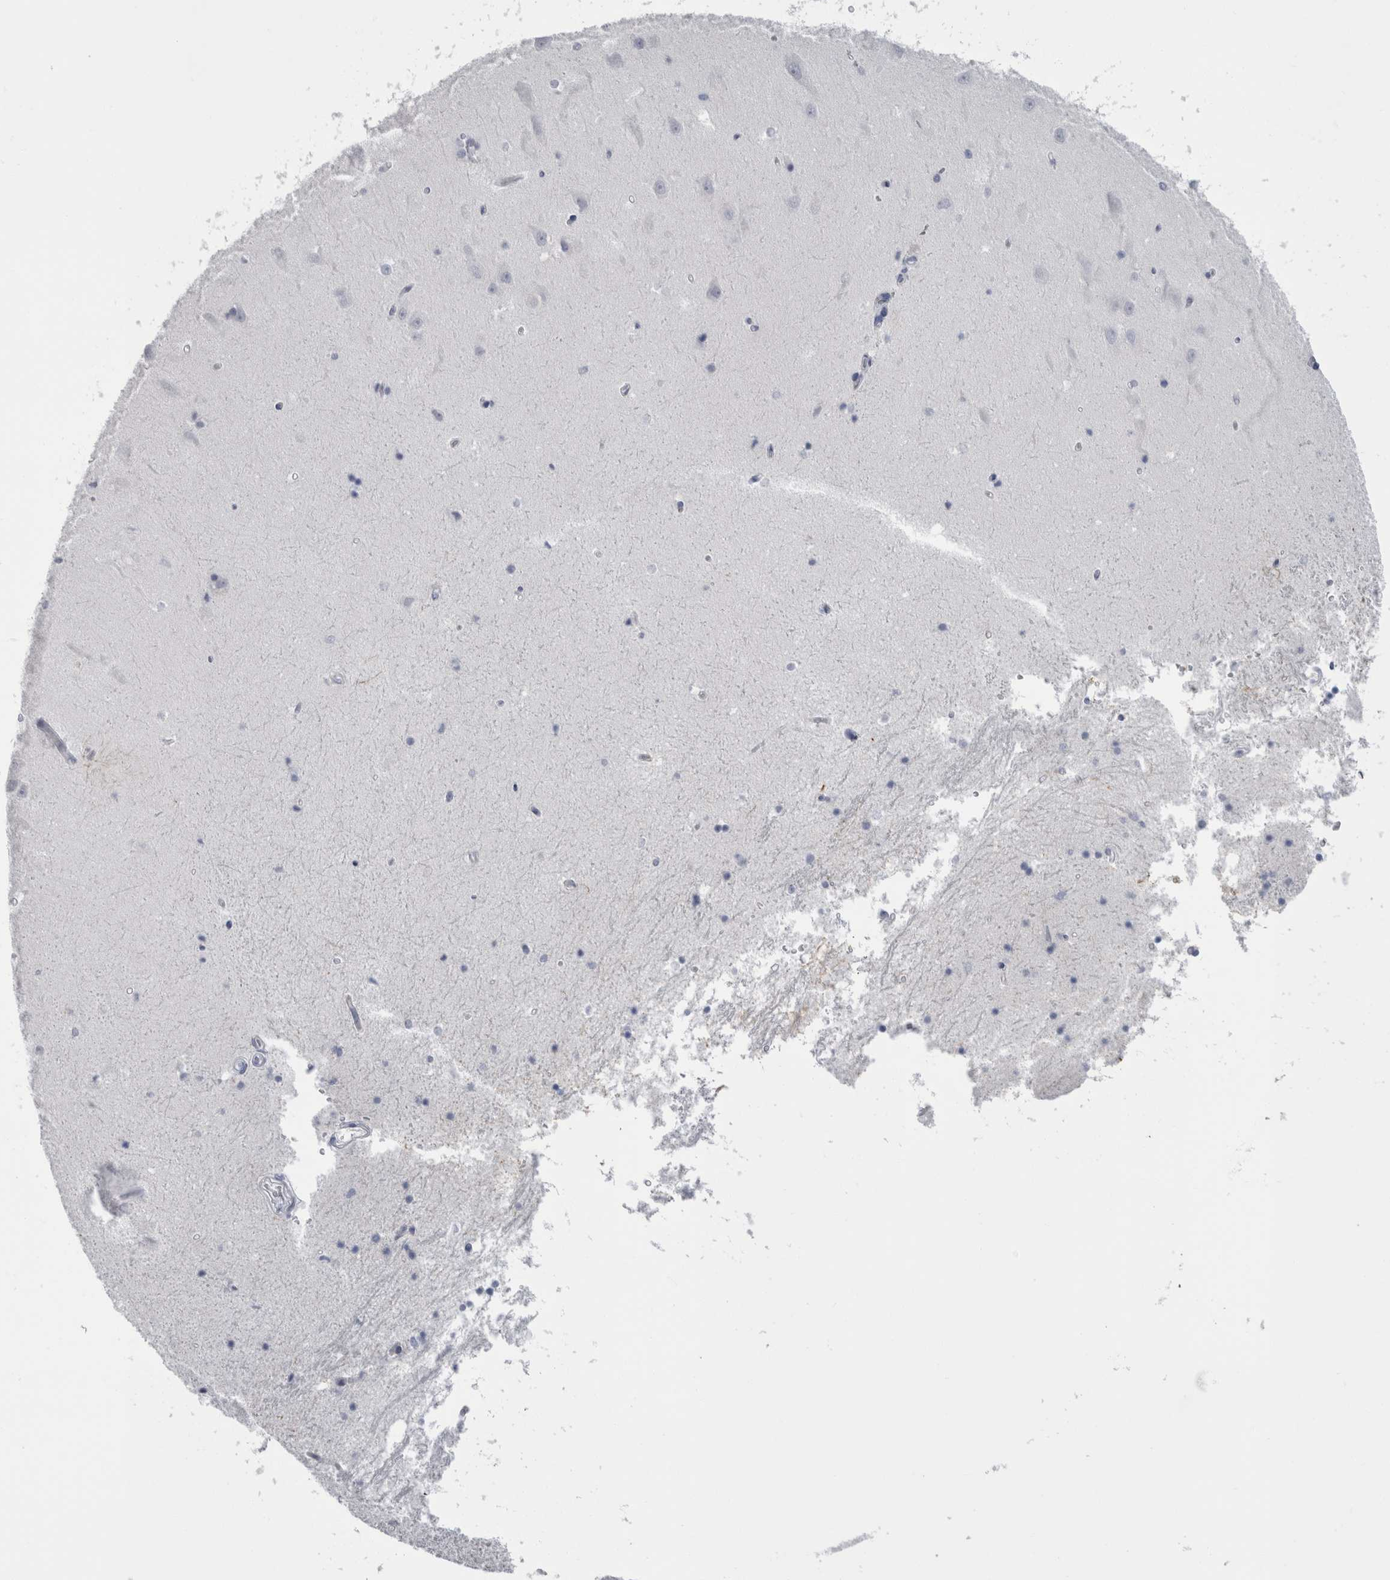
{"staining": {"intensity": "negative", "quantity": "none", "location": "none"}, "tissue": "hippocampus", "cell_type": "Glial cells", "image_type": "normal", "snomed": [{"axis": "morphology", "description": "Normal tissue, NOS"}, {"axis": "topography", "description": "Hippocampus"}], "caption": "The immunohistochemistry photomicrograph has no significant expression in glial cells of hippocampus. (DAB immunohistochemistry, high magnification).", "gene": "PTH", "patient": {"sex": "male", "age": 45}}